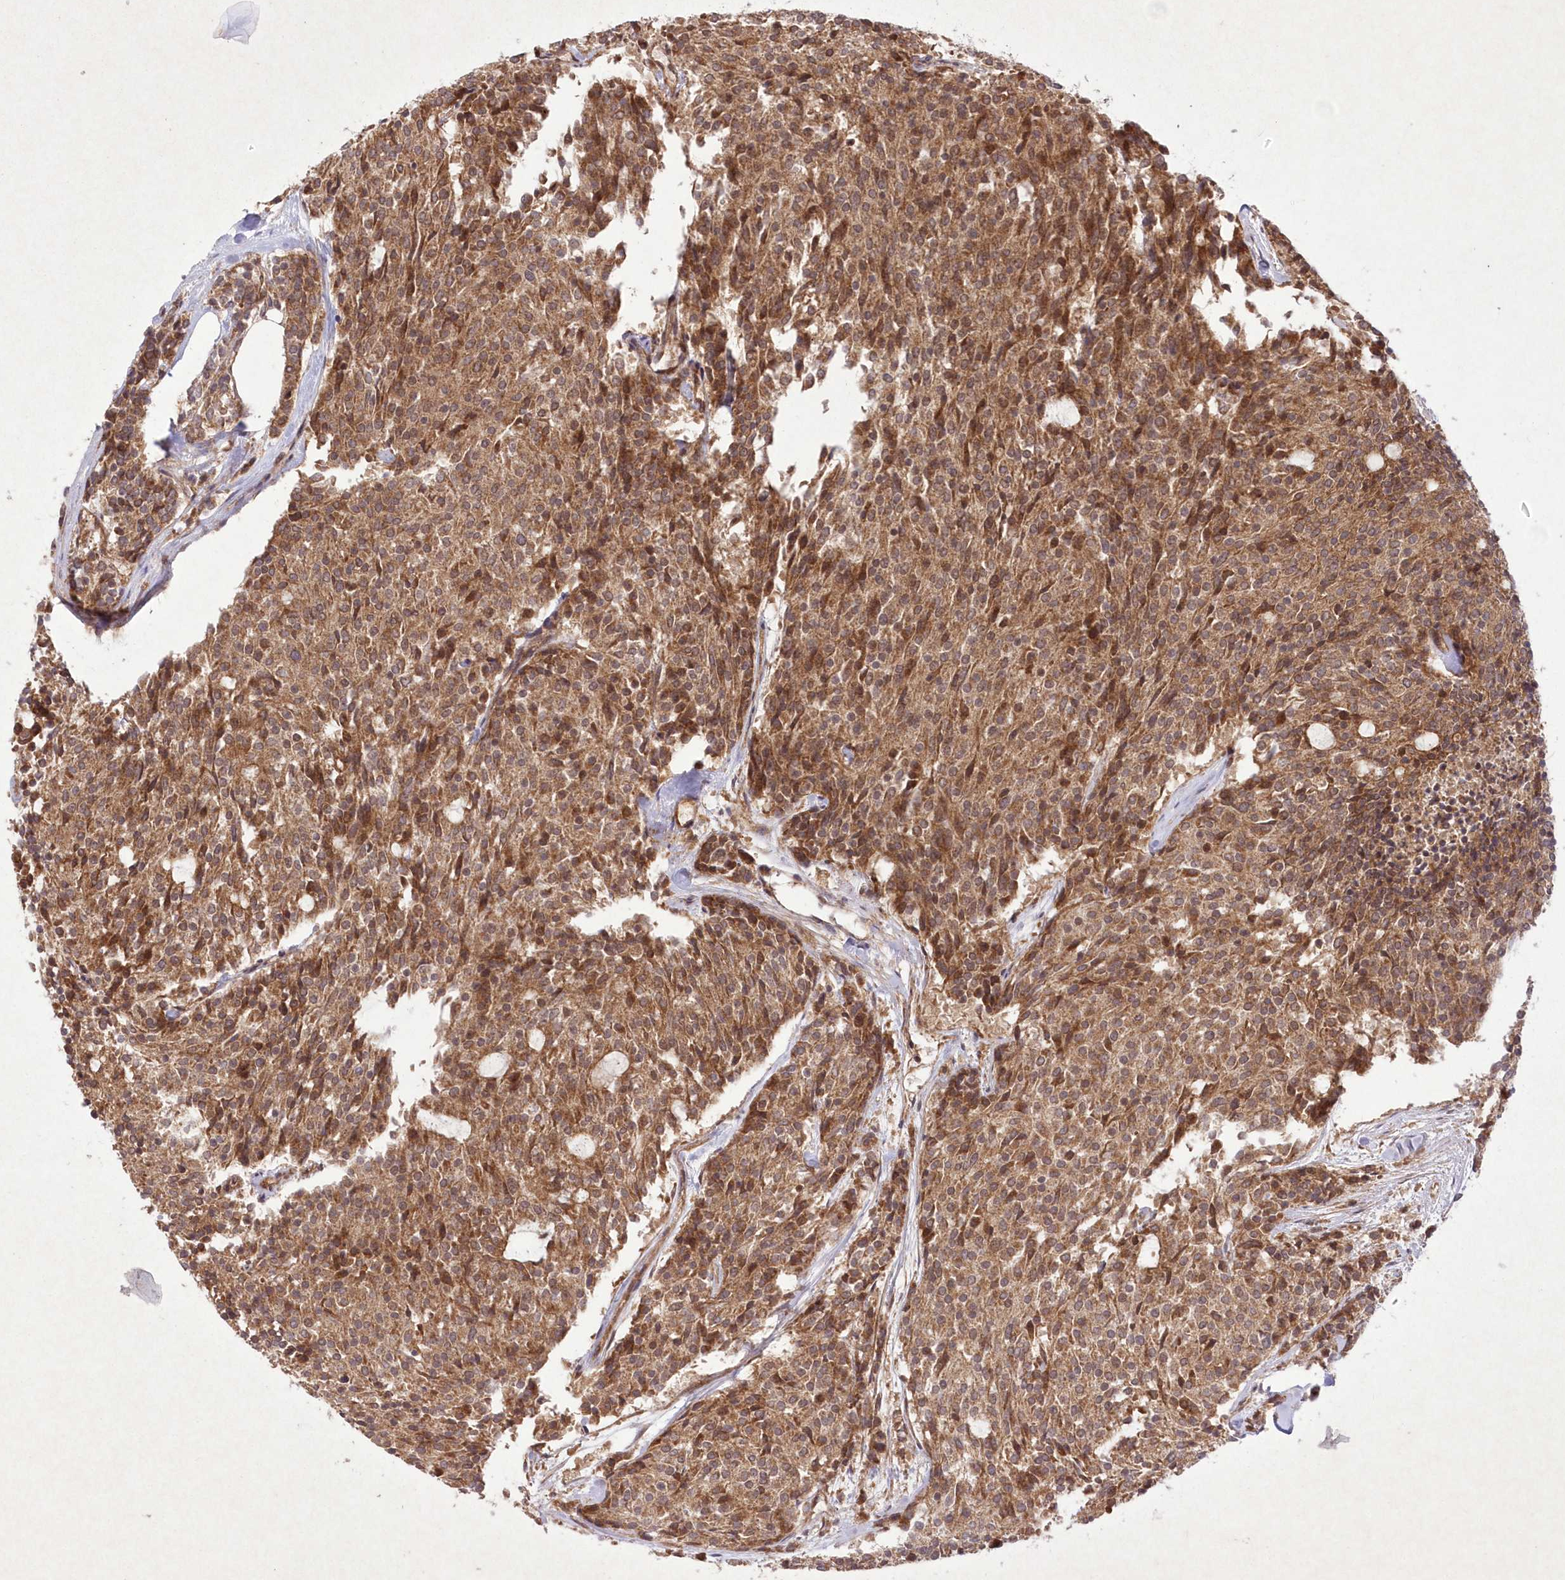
{"staining": {"intensity": "moderate", "quantity": ">75%", "location": "cytoplasmic/membranous"}, "tissue": "carcinoid", "cell_type": "Tumor cells", "image_type": "cancer", "snomed": [{"axis": "morphology", "description": "Carcinoid, malignant, NOS"}, {"axis": "topography", "description": "Pancreas"}], "caption": "The image demonstrates staining of carcinoid (malignant), revealing moderate cytoplasmic/membranous protein expression (brown color) within tumor cells. (DAB (3,3'-diaminobenzidine) = brown stain, brightfield microscopy at high magnification).", "gene": "APOM", "patient": {"sex": "female", "age": 54}}